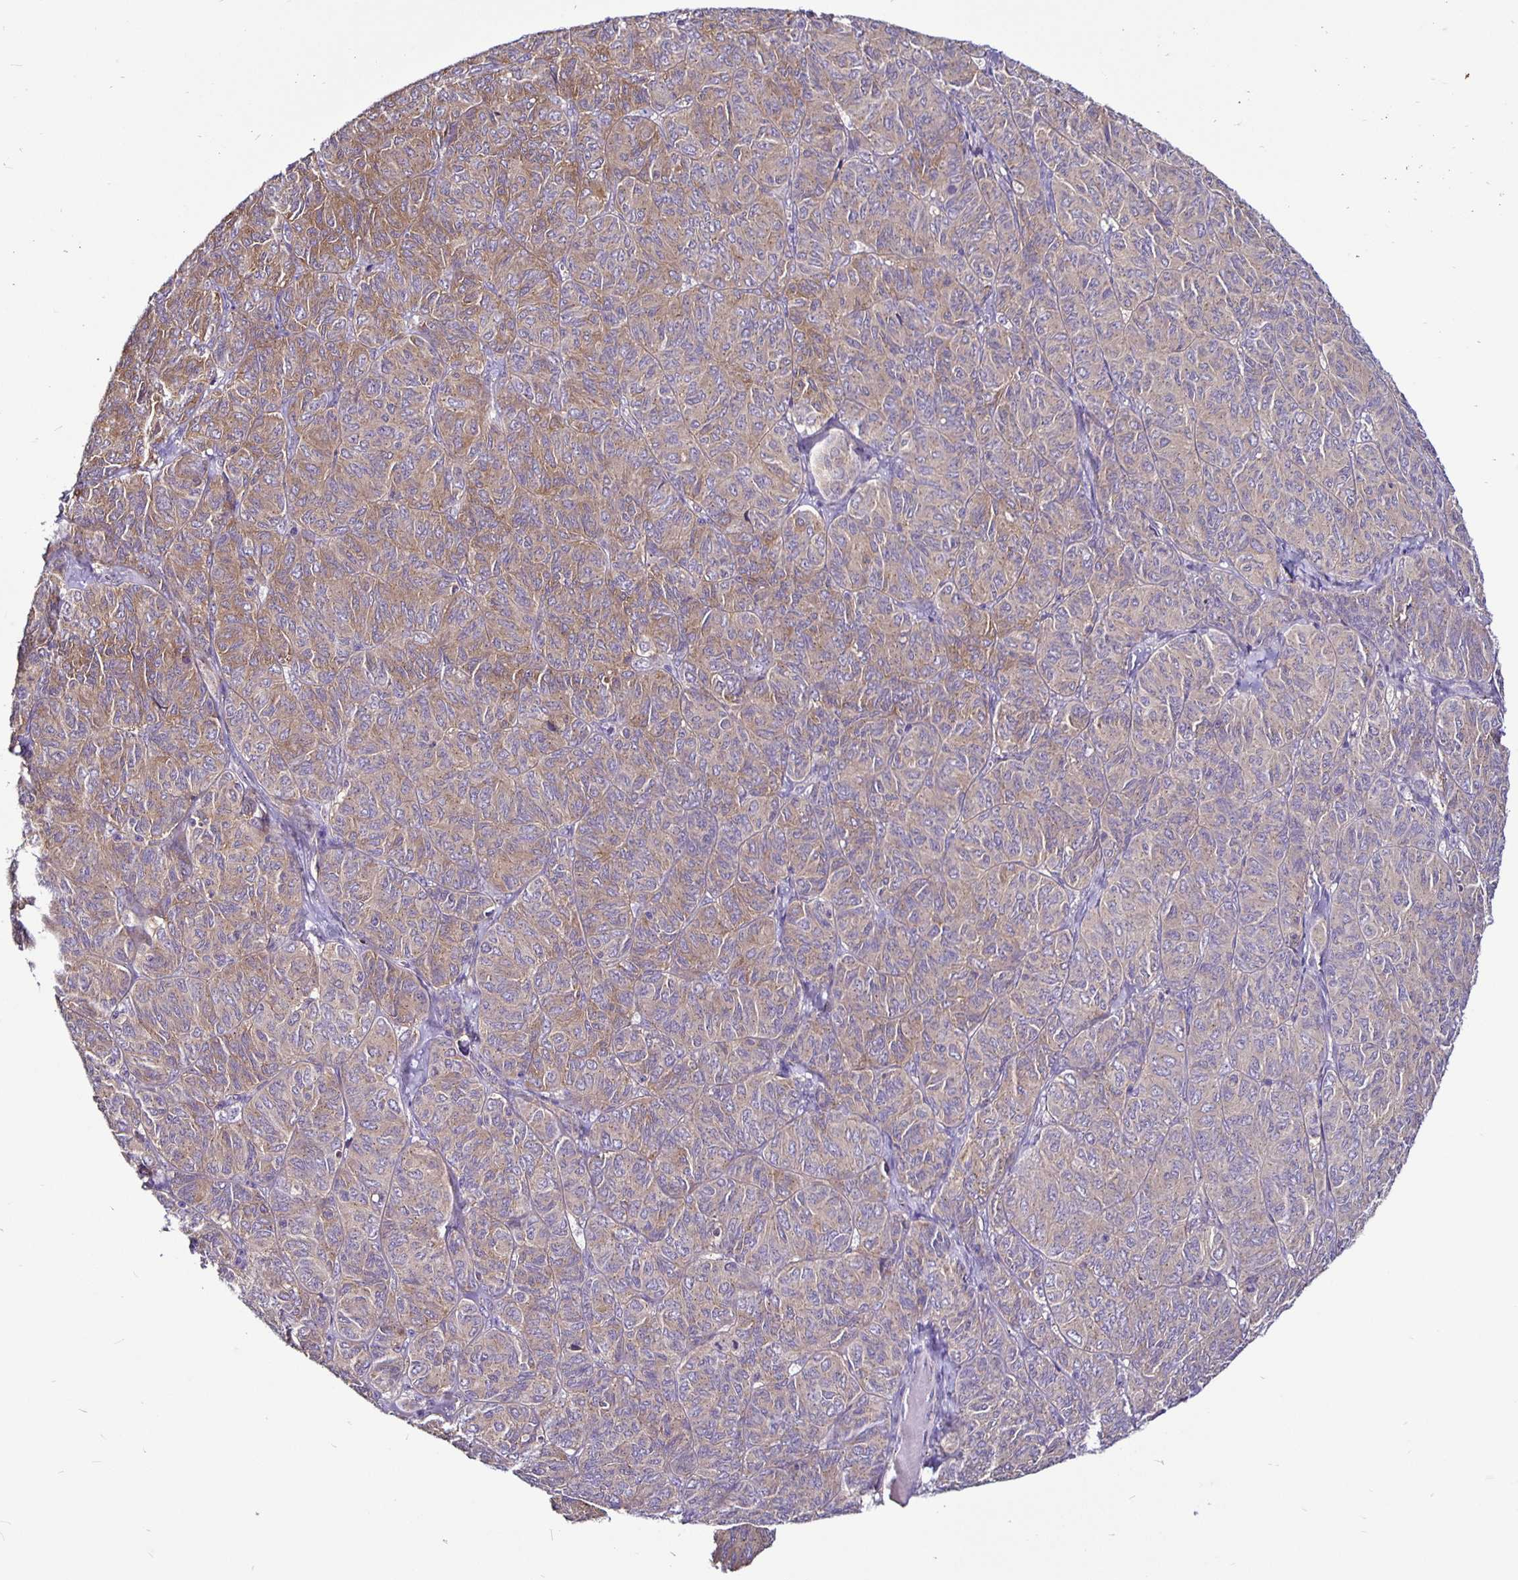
{"staining": {"intensity": "moderate", "quantity": "25%-75%", "location": "cytoplasmic/membranous"}, "tissue": "ovarian cancer", "cell_type": "Tumor cells", "image_type": "cancer", "snomed": [{"axis": "morphology", "description": "Carcinoma, endometroid"}, {"axis": "topography", "description": "Ovary"}], "caption": "IHC image of endometroid carcinoma (ovarian) stained for a protein (brown), which displays medium levels of moderate cytoplasmic/membranous expression in about 25%-75% of tumor cells.", "gene": "SNX5", "patient": {"sex": "female", "age": 80}}